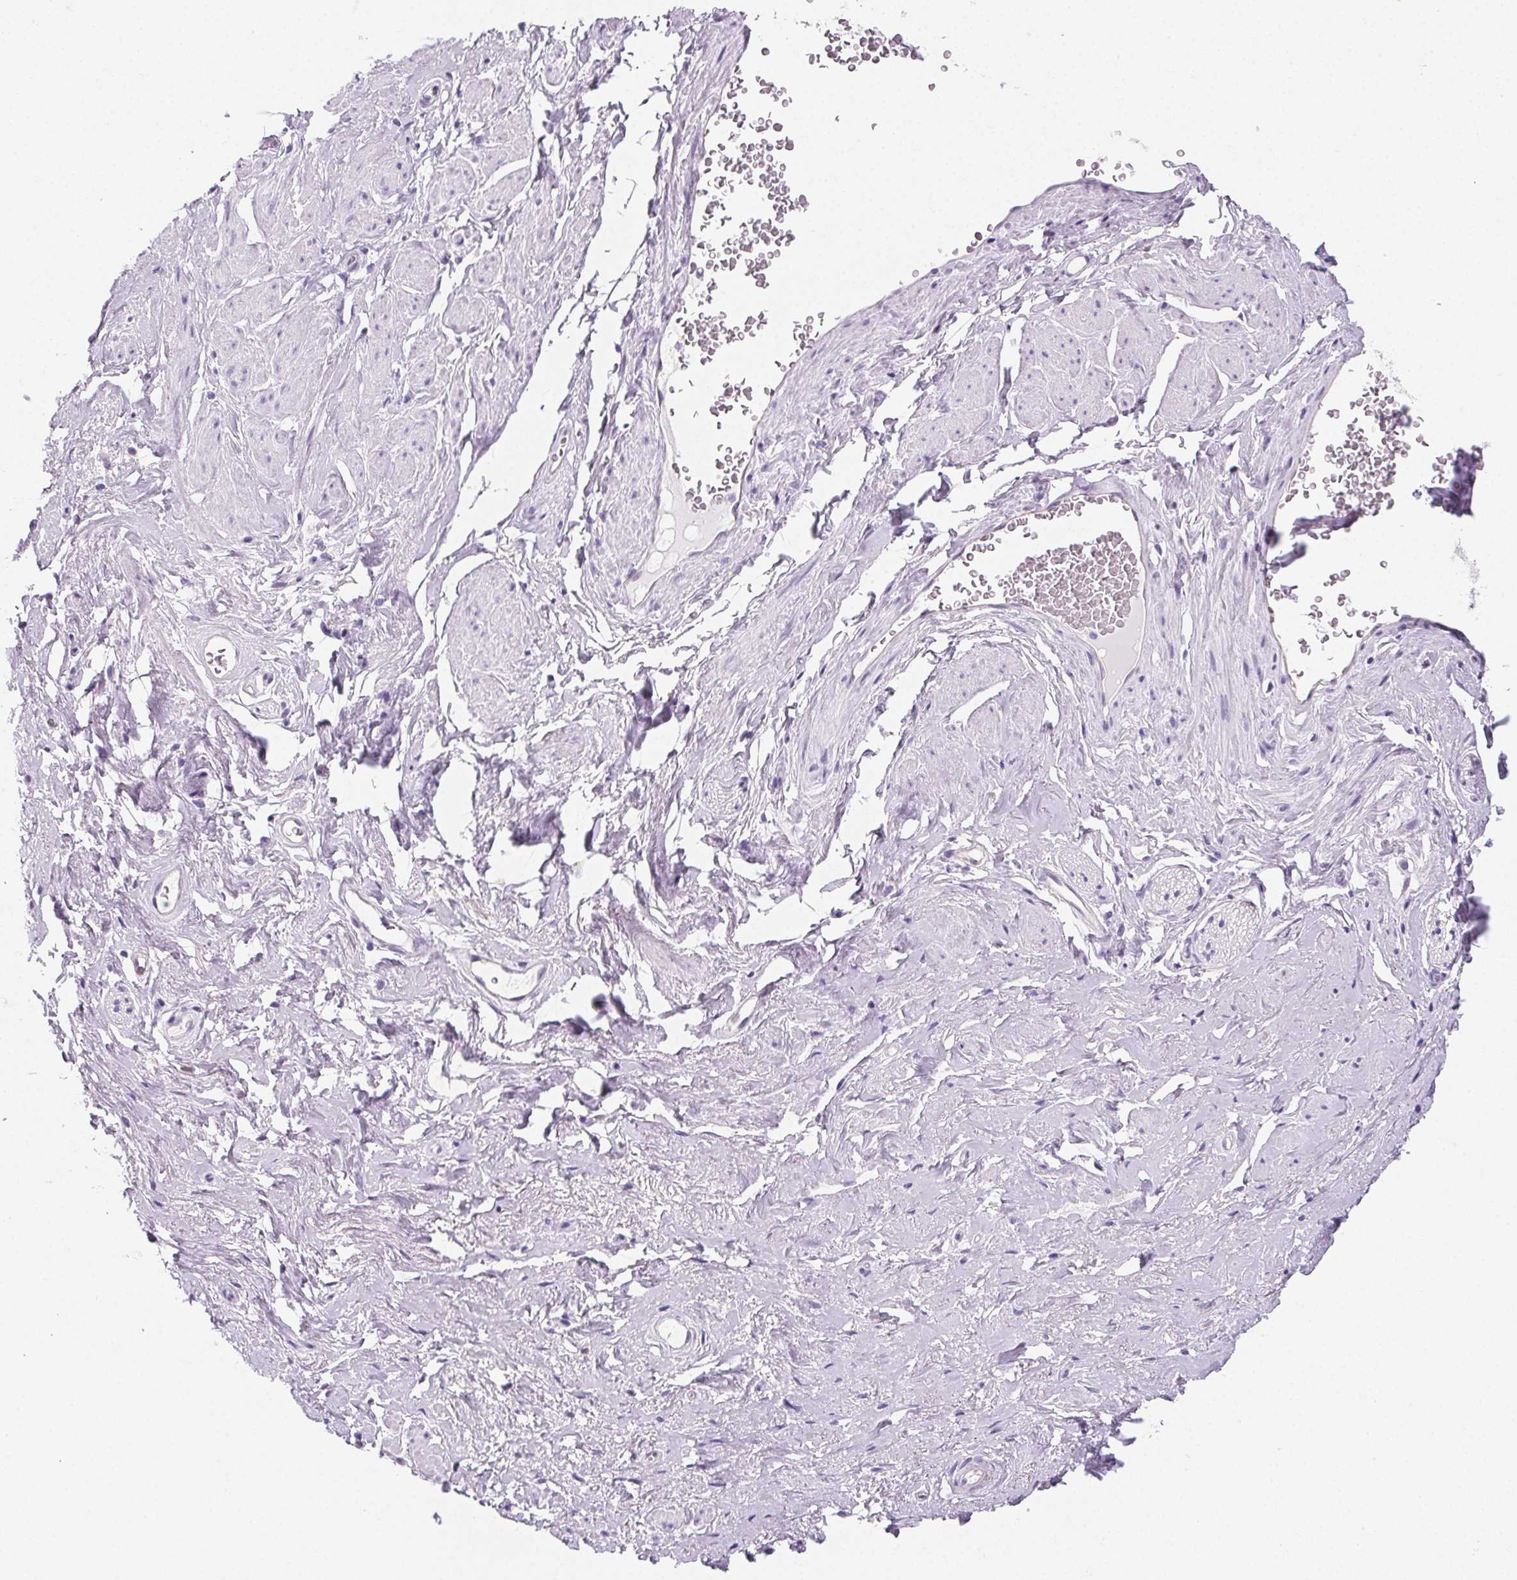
{"staining": {"intensity": "negative", "quantity": "none", "location": "none"}, "tissue": "adipose tissue", "cell_type": "Adipocytes", "image_type": "normal", "snomed": [{"axis": "morphology", "description": "Normal tissue, NOS"}, {"axis": "topography", "description": "Vagina"}, {"axis": "topography", "description": "Peripheral nerve tissue"}], "caption": "Immunohistochemical staining of benign human adipose tissue shows no significant staining in adipocytes. (IHC, brightfield microscopy, high magnification).", "gene": "PRSS1", "patient": {"sex": "female", "age": 71}}